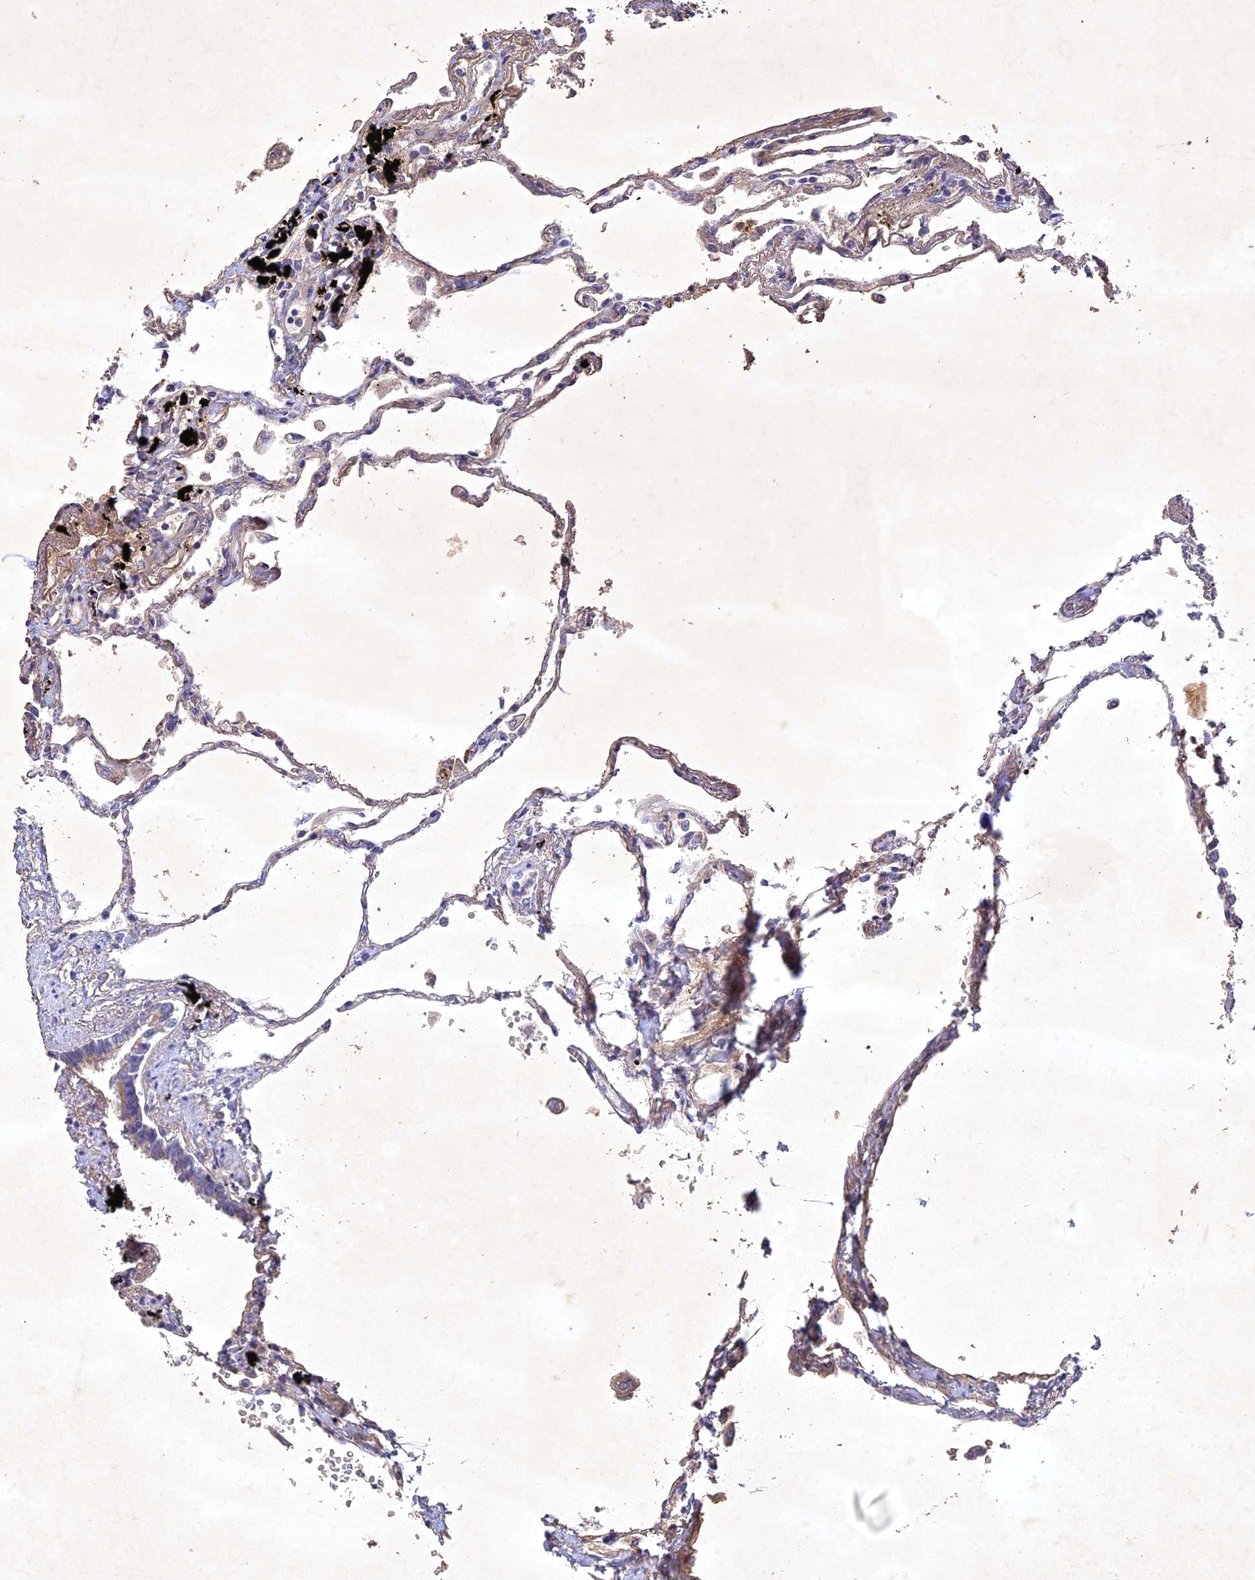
{"staining": {"intensity": "negative", "quantity": "none", "location": "none"}, "tissue": "lung", "cell_type": "Alveolar cells", "image_type": "normal", "snomed": [{"axis": "morphology", "description": "Normal tissue, NOS"}, {"axis": "topography", "description": "Lung"}], "caption": "Immunohistochemical staining of unremarkable human lung exhibits no significant staining in alveolar cells.", "gene": "NDUFV1", "patient": {"sex": "female", "age": 67}}